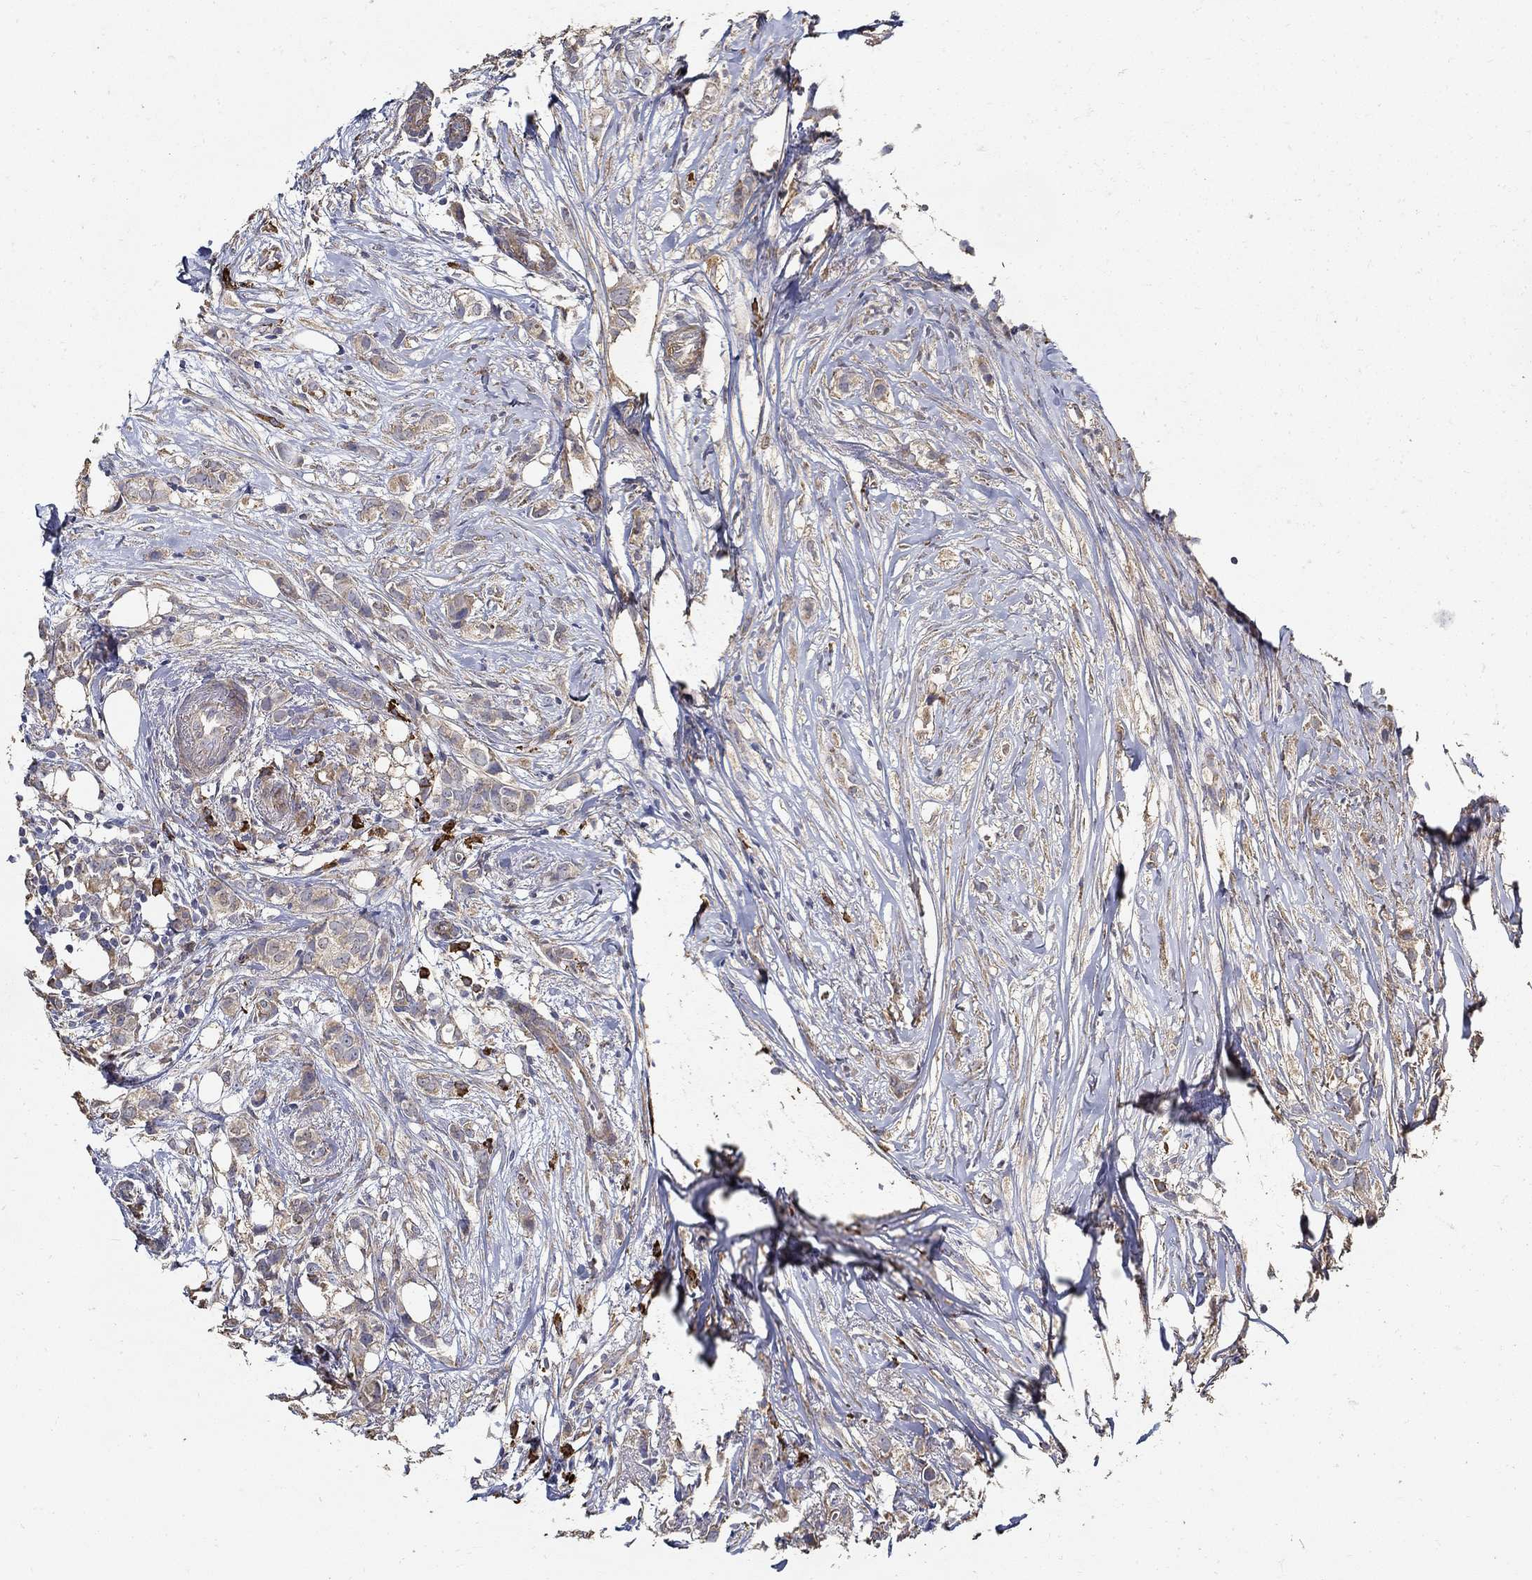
{"staining": {"intensity": "weak", "quantity": "25%-75%", "location": "cytoplasmic/membranous"}, "tissue": "breast cancer", "cell_type": "Tumor cells", "image_type": "cancer", "snomed": [{"axis": "morphology", "description": "Duct carcinoma"}, {"axis": "topography", "description": "Breast"}], "caption": "Protein analysis of breast intraductal carcinoma tissue displays weak cytoplasmic/membranous positivity in approximately 25%-75% of tumor cells.", "gene": "EMILIN3", "patient": {"sex": "female", "age": 85}}